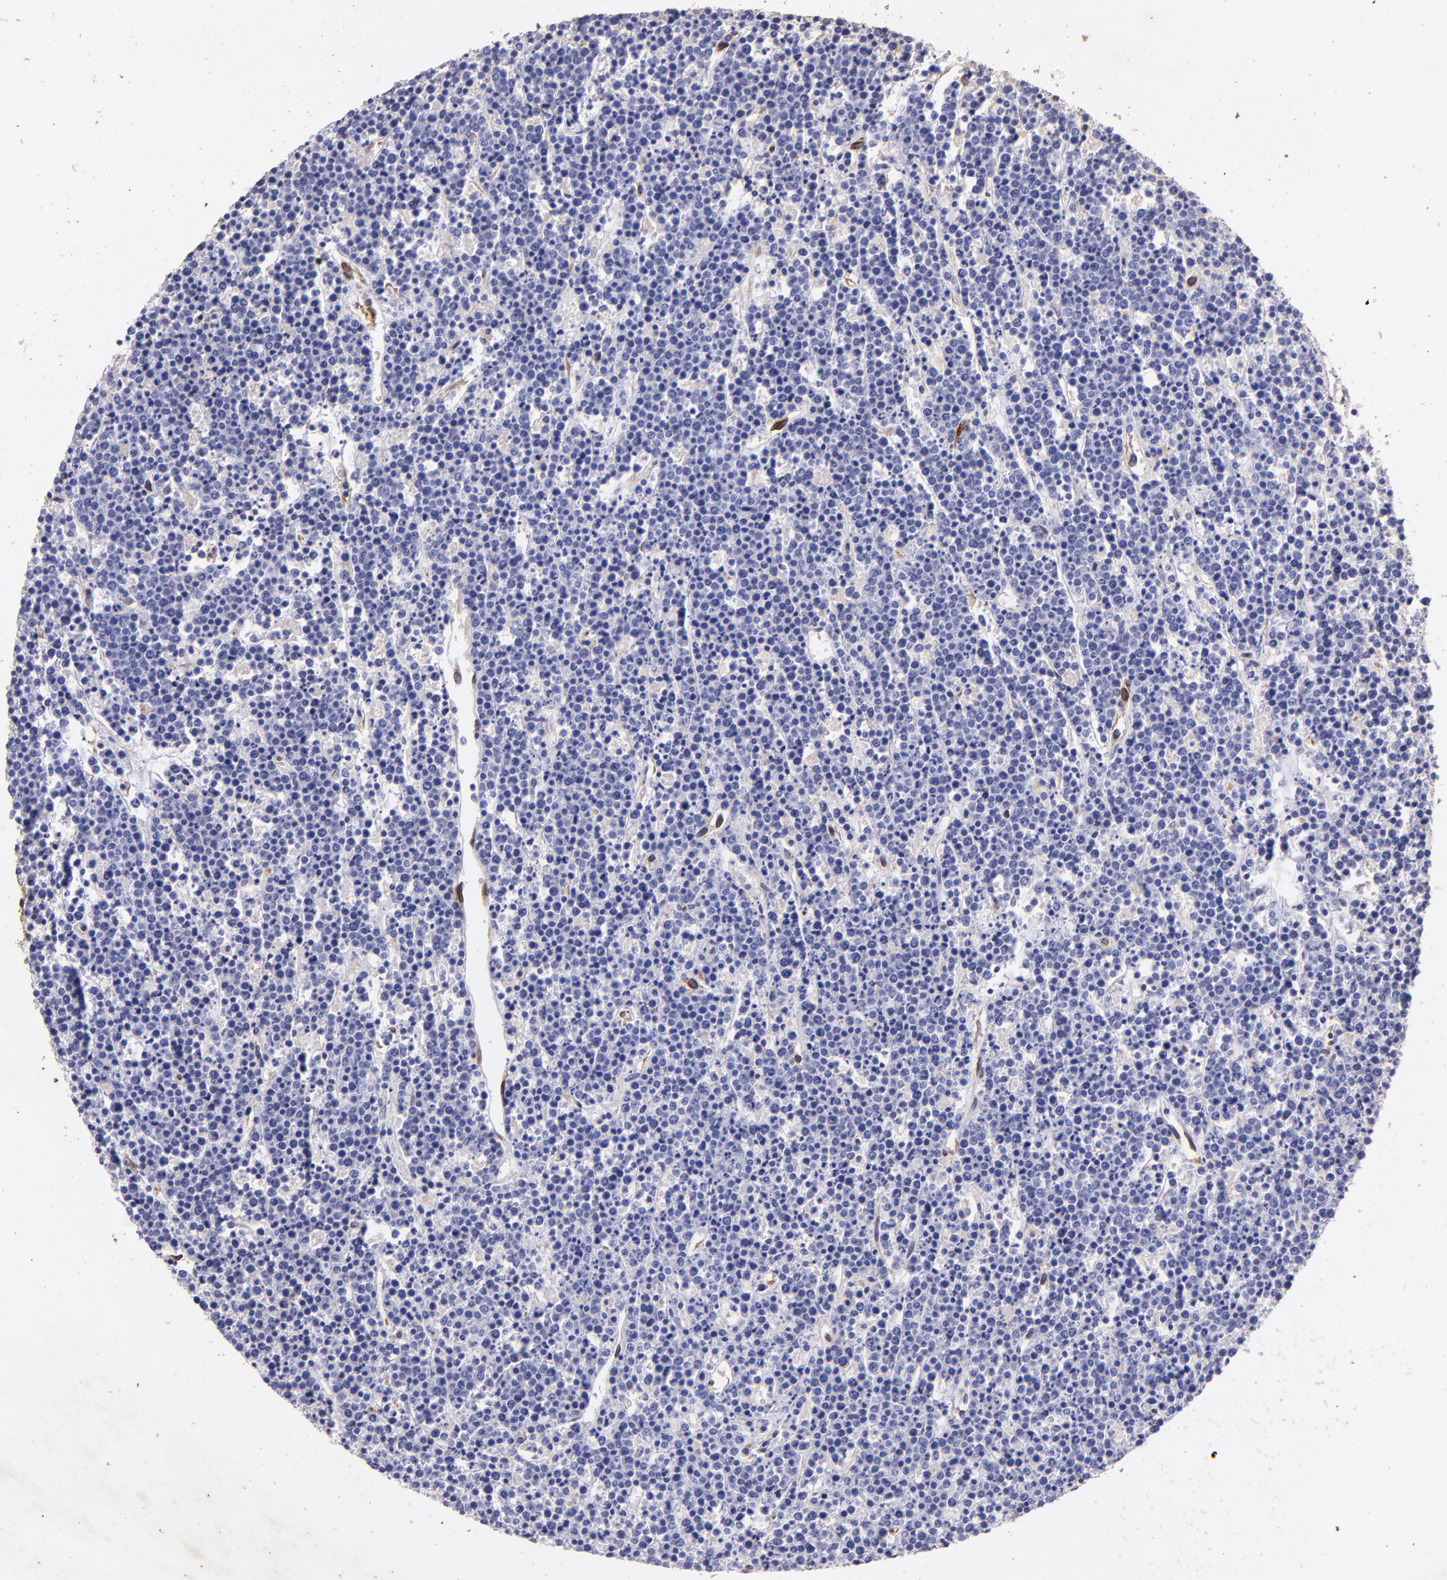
{"staining": {"intensity": "negative", "quantity": "none", "location": "none"}, "tissue": "lymphoma", "cell_type": "Tumor cells", "image_type": "cancer", "snomed": [{"axis": "morphology", "description": "Malignant lymphoma, non-Hodgkin's type, High grade"}, {"axis": "topography", "description": "Ovary"}], "caption": "Malignant lymphoma, non-Hodgkin's type (high-grade) was stained to show a protein in brown. There is no significant staining in tumor cells.", "gene": "RET", "patient": {"sex": "female", "age": 56}}